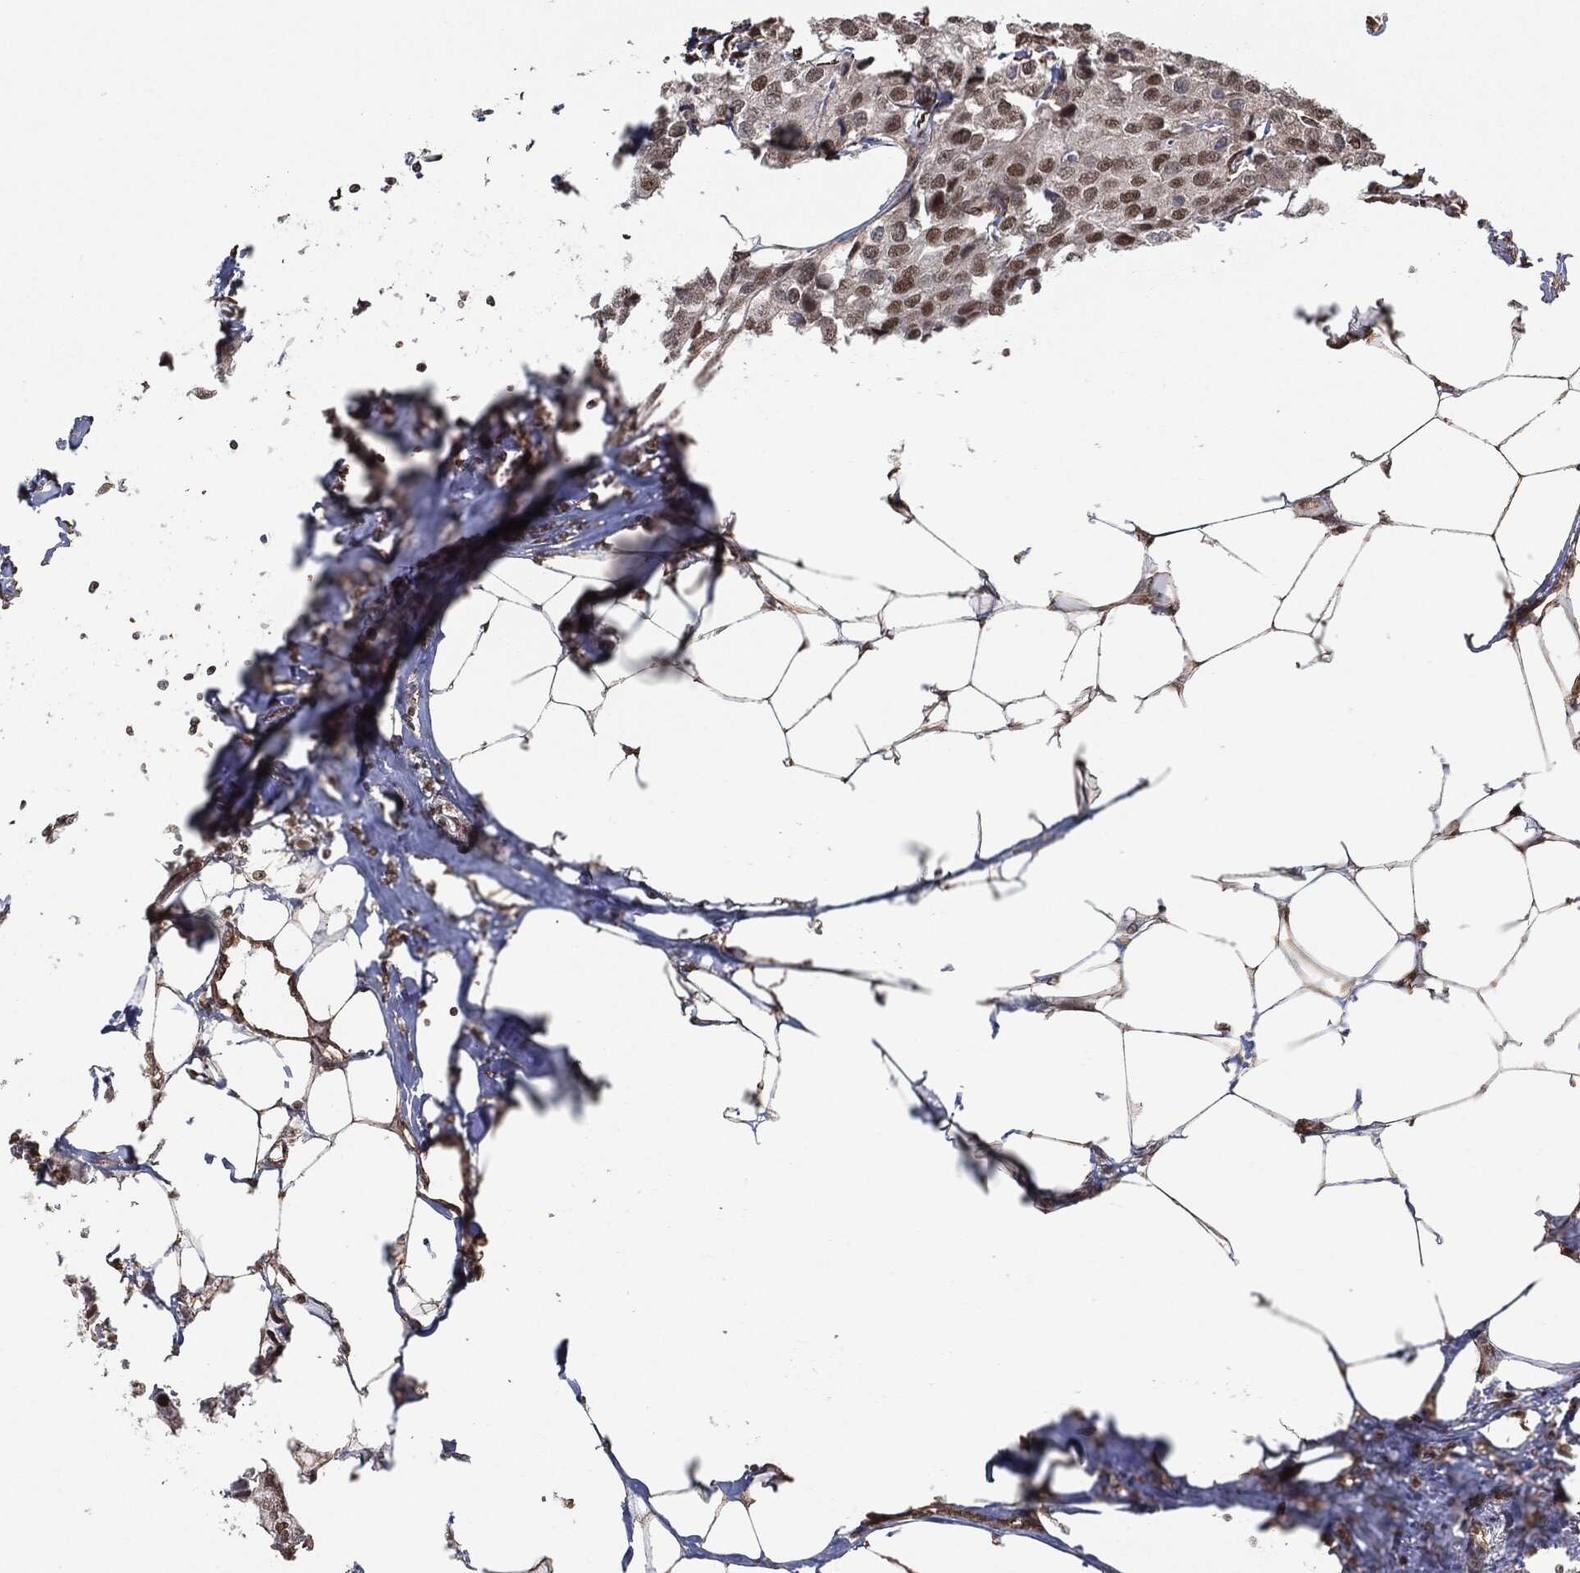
{"staining": {"intensity": "moderate", "quantity": "25%-75%", "location": "nuclear"}, "tissue": "breast cancer", "cell_type": "Tumor cells", "image_type": "cancer", "snomed": [{"axis": "morphology", "description": "Duct carcinoma"}, {"axis": "topography", "description": "Breast"}], "caption": "Breast cancer (intraductal carcinoma) tissue reveals moderate nuclear expression in approximately 25%-75% of tumor cells, visualized by immunohistochemistry. The staining is performed using DAB brown chromogen to label protein expression. The nuclei are counter-stained blue using hematoxylin.", "gene": "TP53RK", "patient": {"sex": "female", "age": 80}}